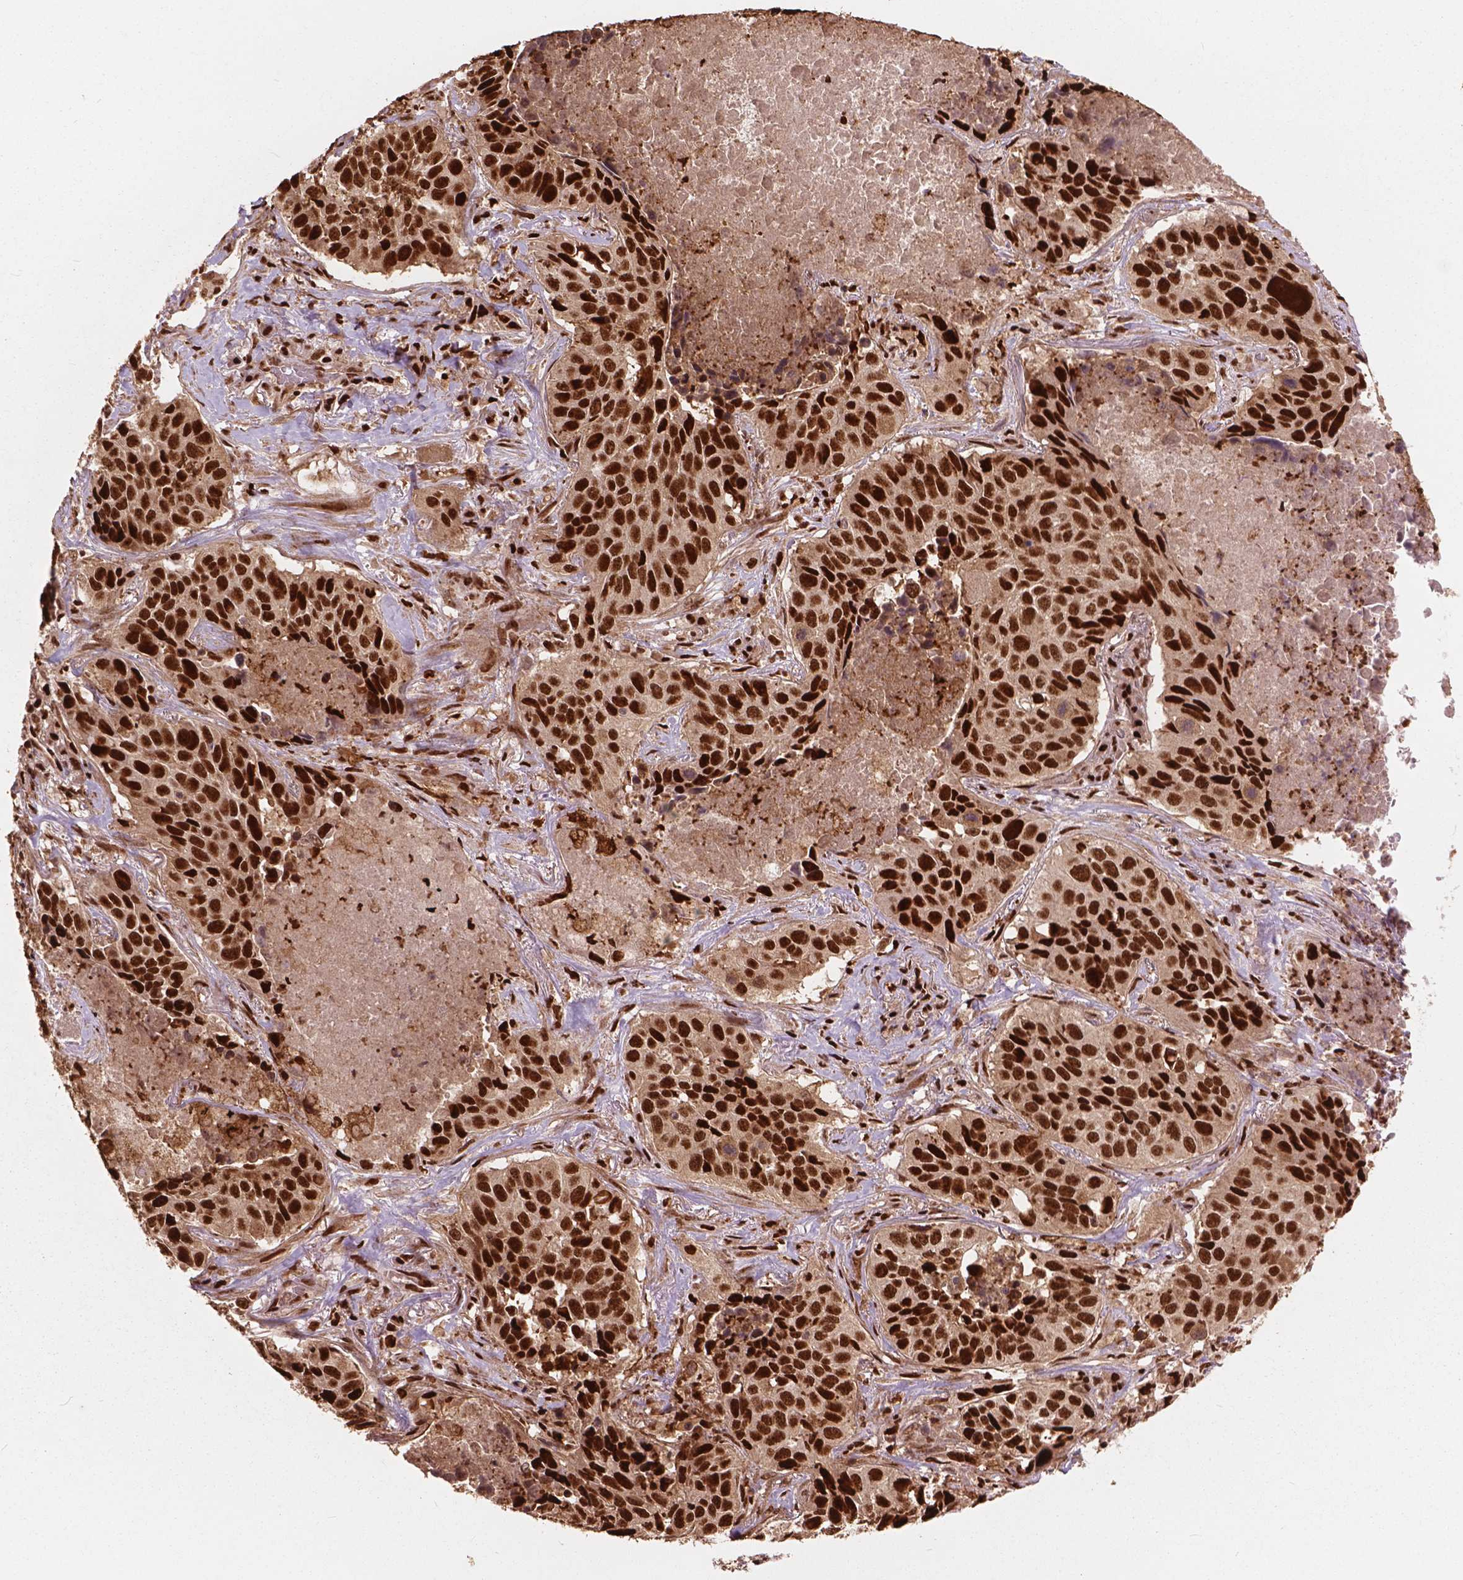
{"staining": {"intensity": "strong", "quantity": ">75%", "location": "nuclear"}, "tissue": "lung cancer", "cell_type": "Tumor cells", "image_type": "cancer", "snomed": [{"axis": "morphology", "description": "Normal tissue, NOS"}, {"axis": "morphology", "description": "Squamous cell carcinoma, NOS"}, {"axis": "topography", "description": "Bronchus"}, {"axis": "topography", "description": "Lung"}], "caption": "Strong nuclear expression is seen in approximately >75% of tumor cells in squamous cell carcinoma (lung). (DAB = brown stain, brightfield microscopy at high magnification).", "gene": "ANP32B", "patient": {"sex": "male", "age": 64}}